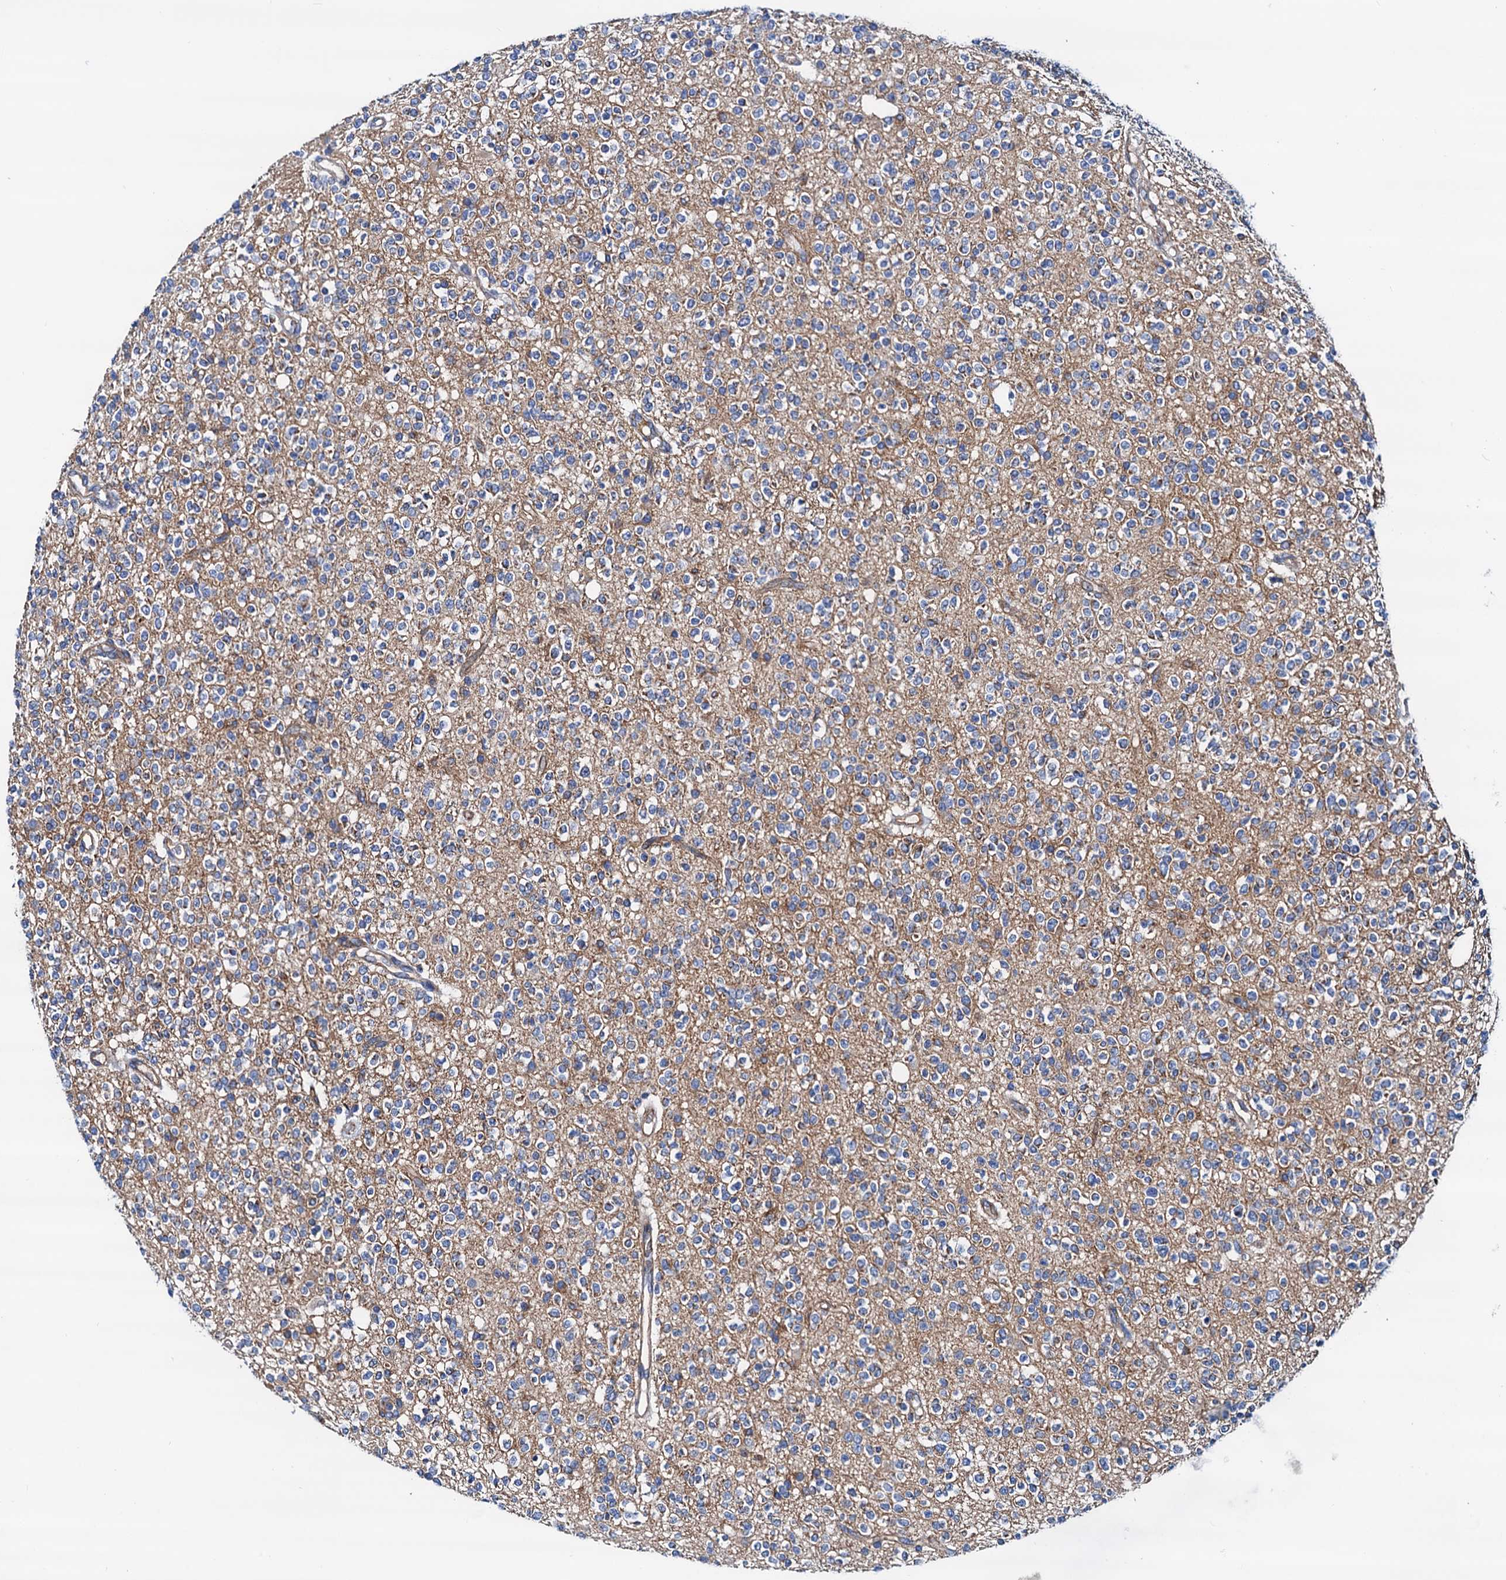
{"staining": {"intensity": "negative", "quantity": "none", "location": "none"}, "tissue": "glioma", "cell_type": "Tumor cells", "image_type": "cancer", "snomed": [{"axis": "morphology", "description": "Glioma, malignant, High grade"}, {"axis": "topography", "description": "Brain"}], "caption": "An immunohistochemistry (IHC) micrograph of malignant glioma (high-grade) is shown. There is no staining in tumor cells of malignant glioma (high-grade).", "gene": "RASSF9", "patient": {"sex": "male", "age": 34}}